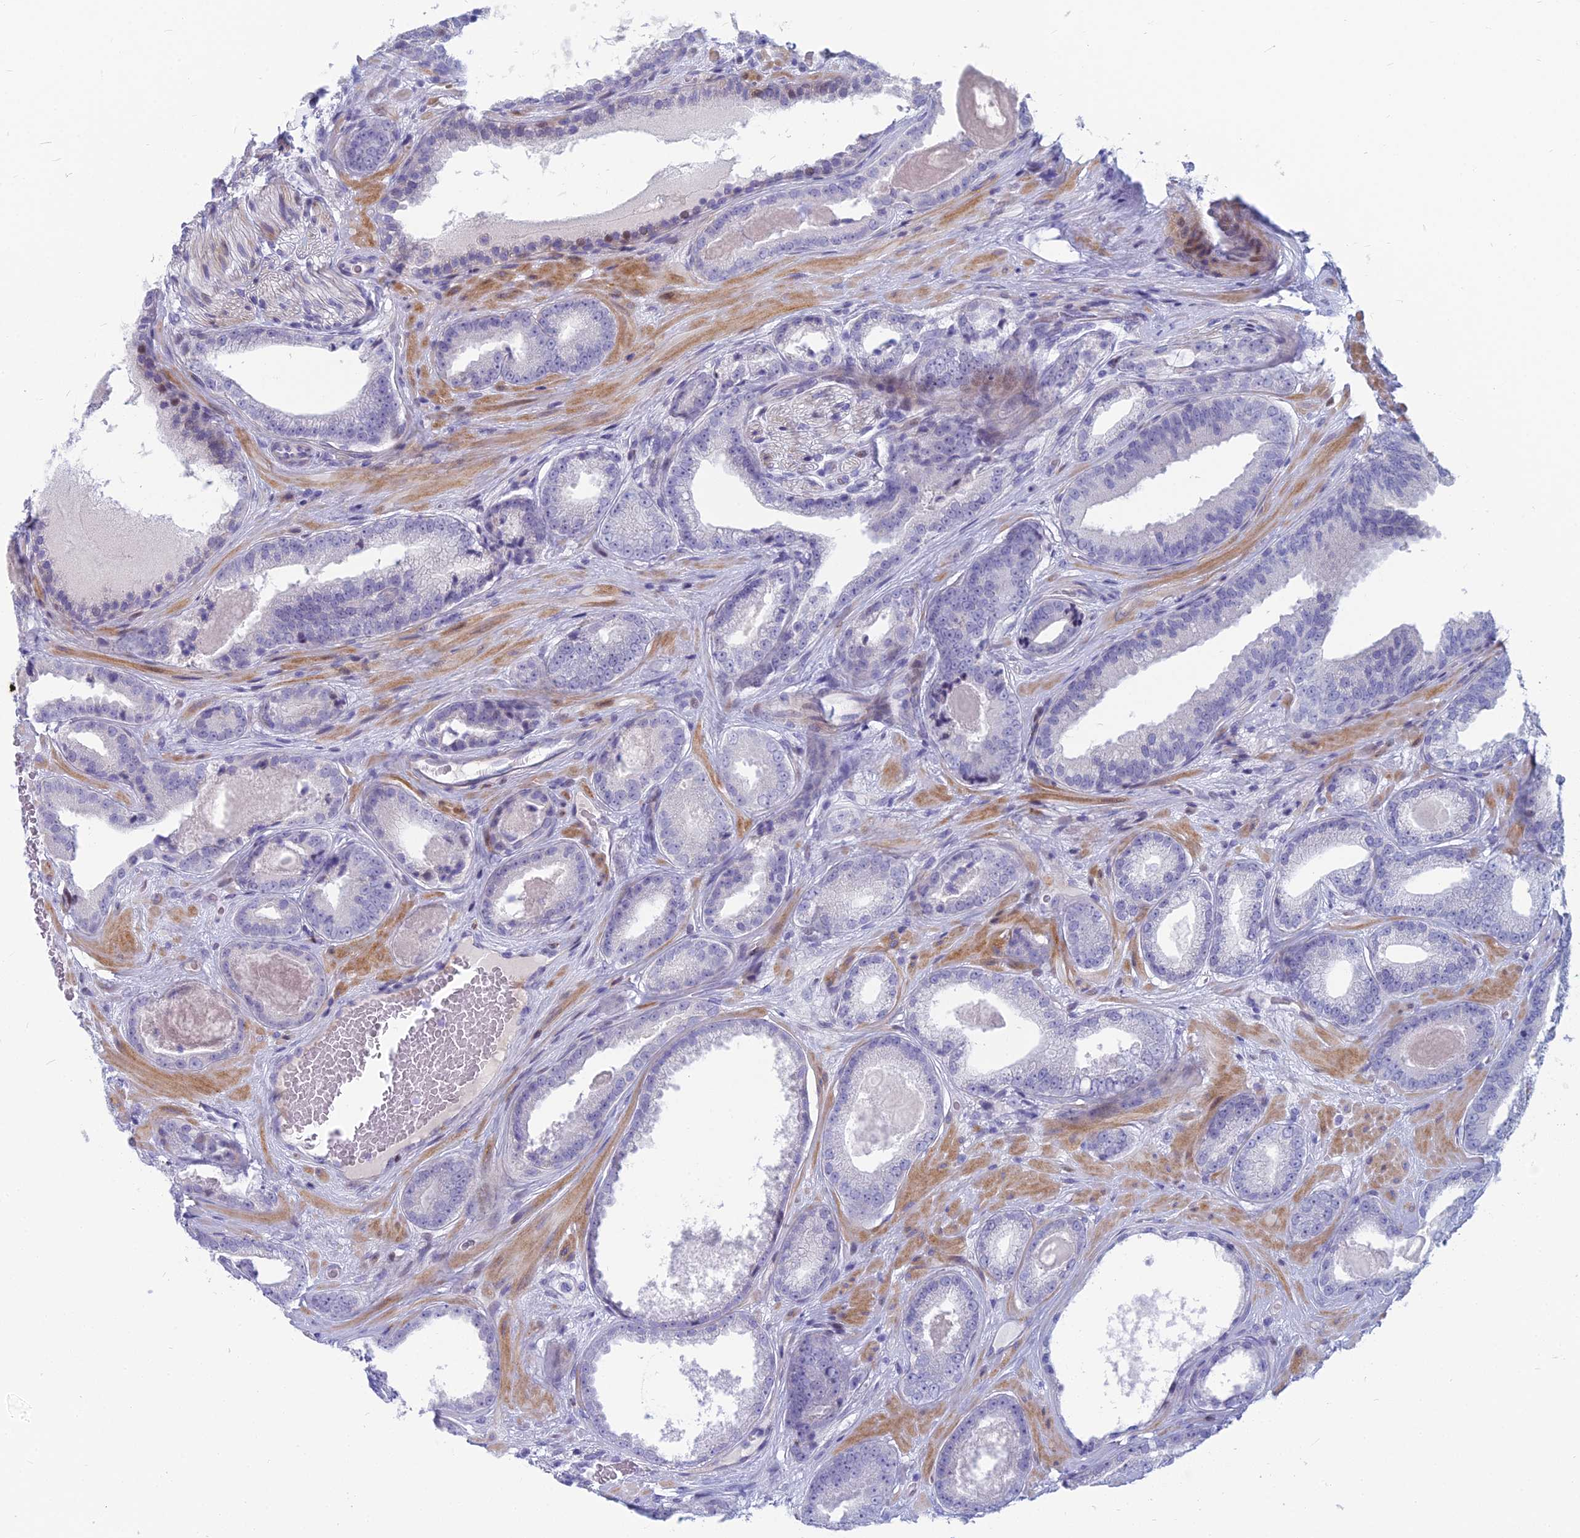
{"staining": {"intensity": "negative", "quantity": "none", "location": "none"}, "tissue": "prostate cancer", "cell_type": "Tumor cells", "image_type": "cancer", "snomed": [{"axis": "morphology", "description": "Adenocarcinoma, Low grade"}, {"axis": "topography", "description": "Prostate"}], "caption": "Prostate cancer (adenocarcinoma (low-grade)) stained for a protein using IHC displays no expression tumor cells.", "gene": "MYBPC2", "patient": {"sex": "male", "age": 57}}